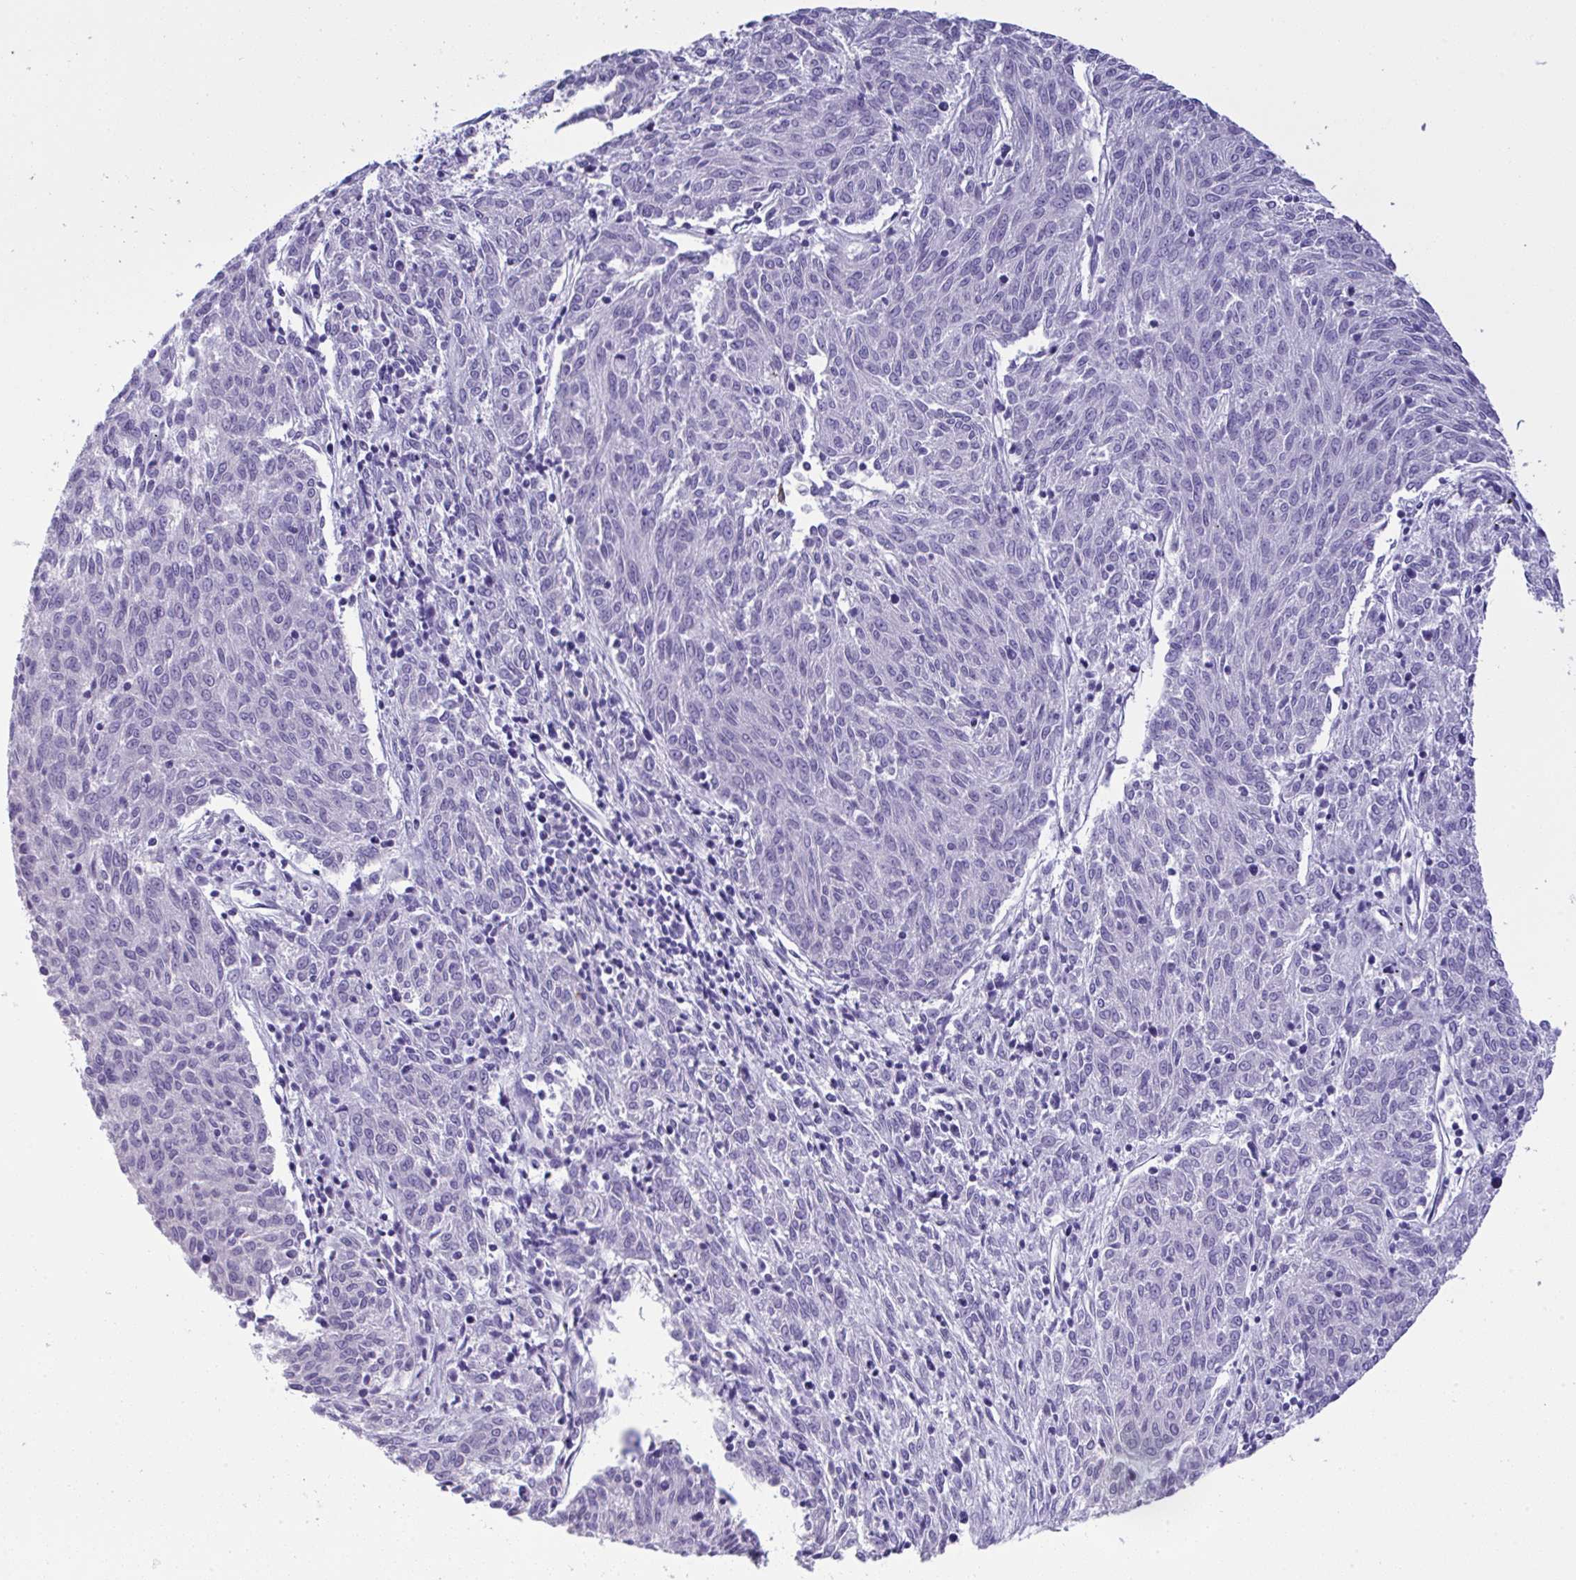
{"staining": {"intensity": "negative", "quantity": "none", "location": "none"}, "tissue": "melanoma", "cell_type": "Tumor cells", "image_type": "cancer", "snomed": [{"axis": "morphology", "description": "Malignant melanoma, NOS"}, {"axis": "topography", "description": "Skin"}], "caption": "The photomicrograph shows no significant positivity in tumor cells of melanoma.", "gene": "YBX2", "patient": {"sex": "female", "age": 72}}